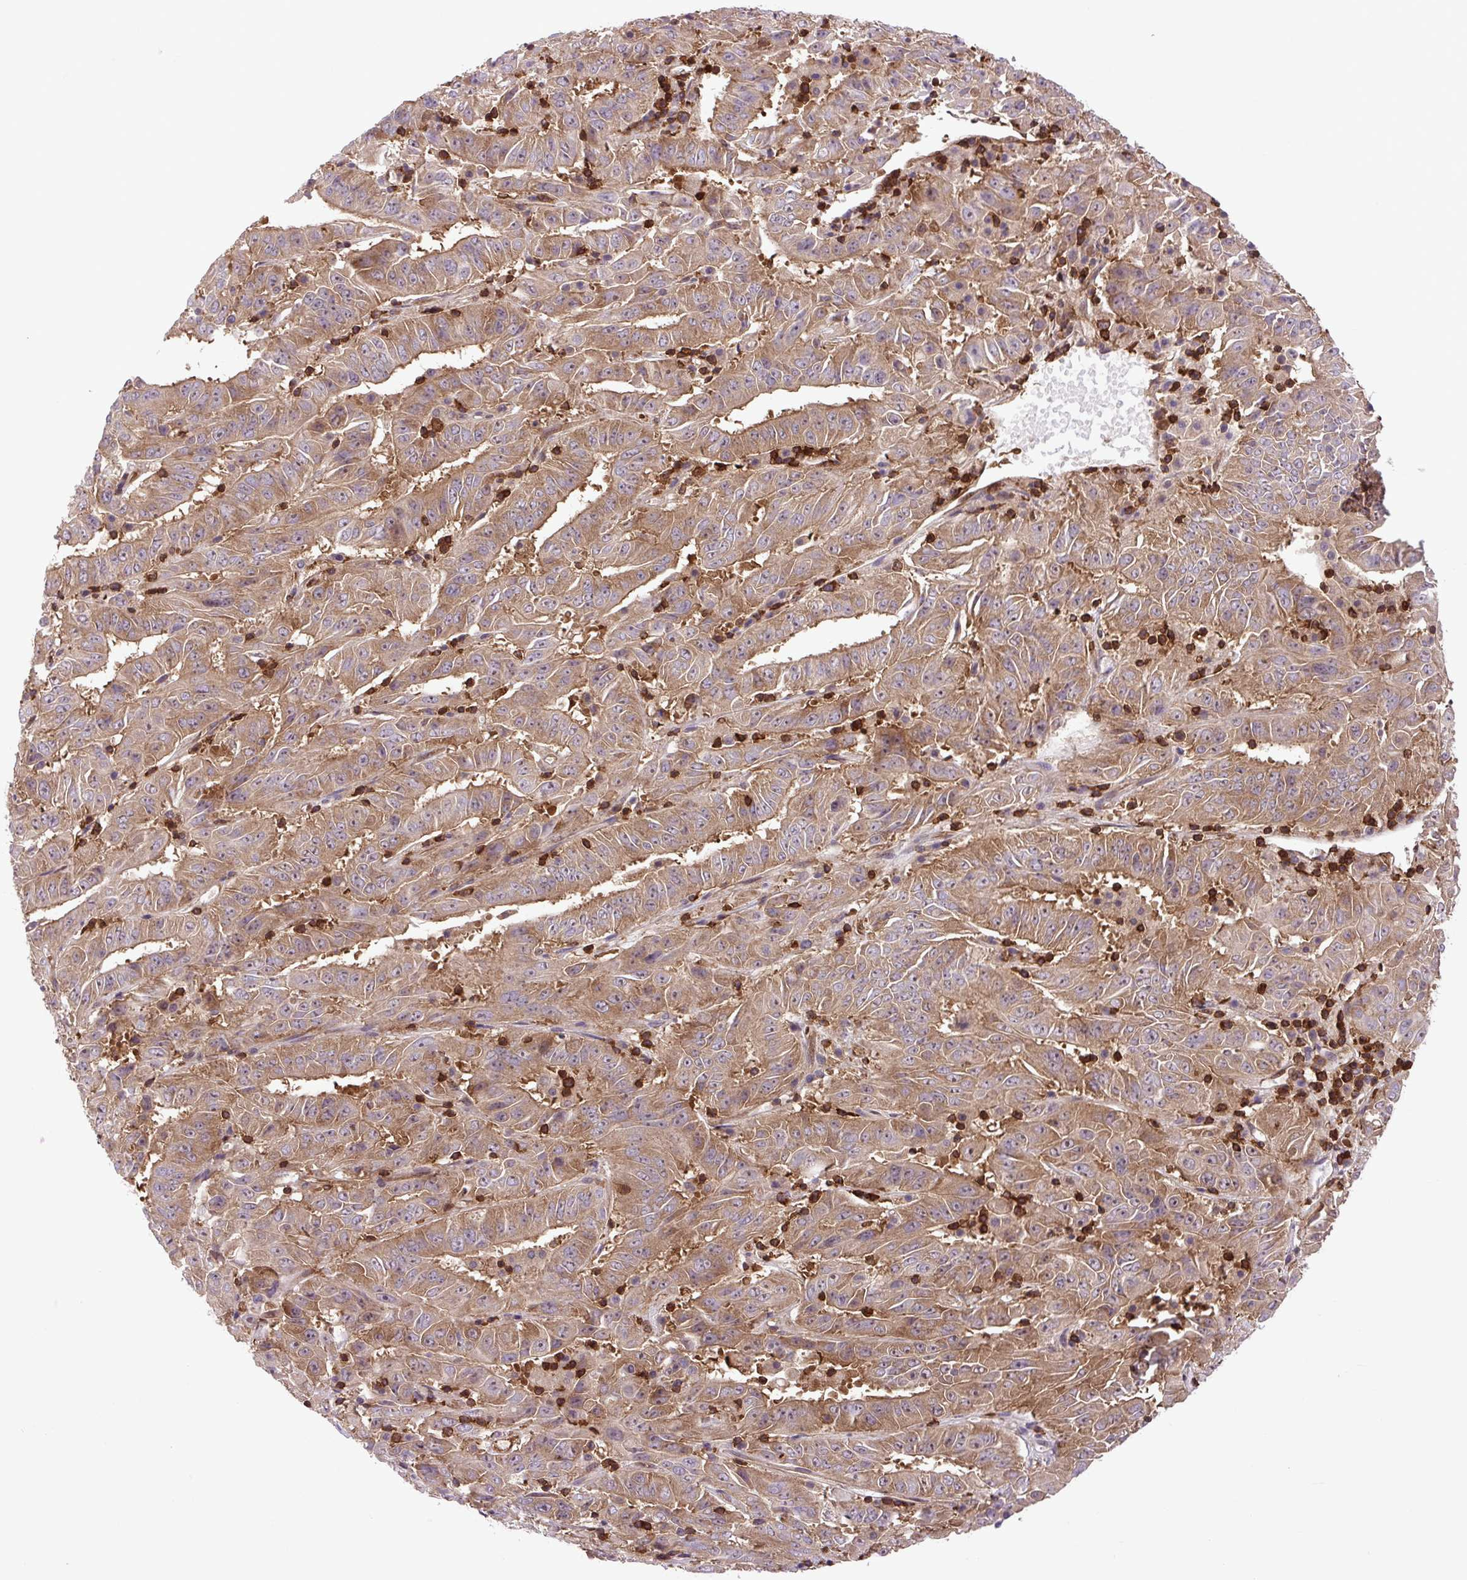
{"staining": {"intensity": "moderate", "quantity": ">75%", "location": "cytoplasmic/membranous,nuclear"}, "tissue": "pancreatic cancer", "cell_type": "Tumor cells", "image_type": "cancer", "snomed": [{"axis": "morphology", "description": "Adenocarcinoma, NOS"}, {"axis": "topography", "description": "Pancreas"}], "caption": "IHC of human pancreatic cancer exhibits medium levels of moderate cytoplasmic/membranous and nuclear expression in approximately >75% of tumor cells. (DAB (3,3'-diaminobenzidine) = brown stain, brightfield microscopy at high magnification).", "gene": "PLCG1", "patient": {"sex": "male", "age": 63}}